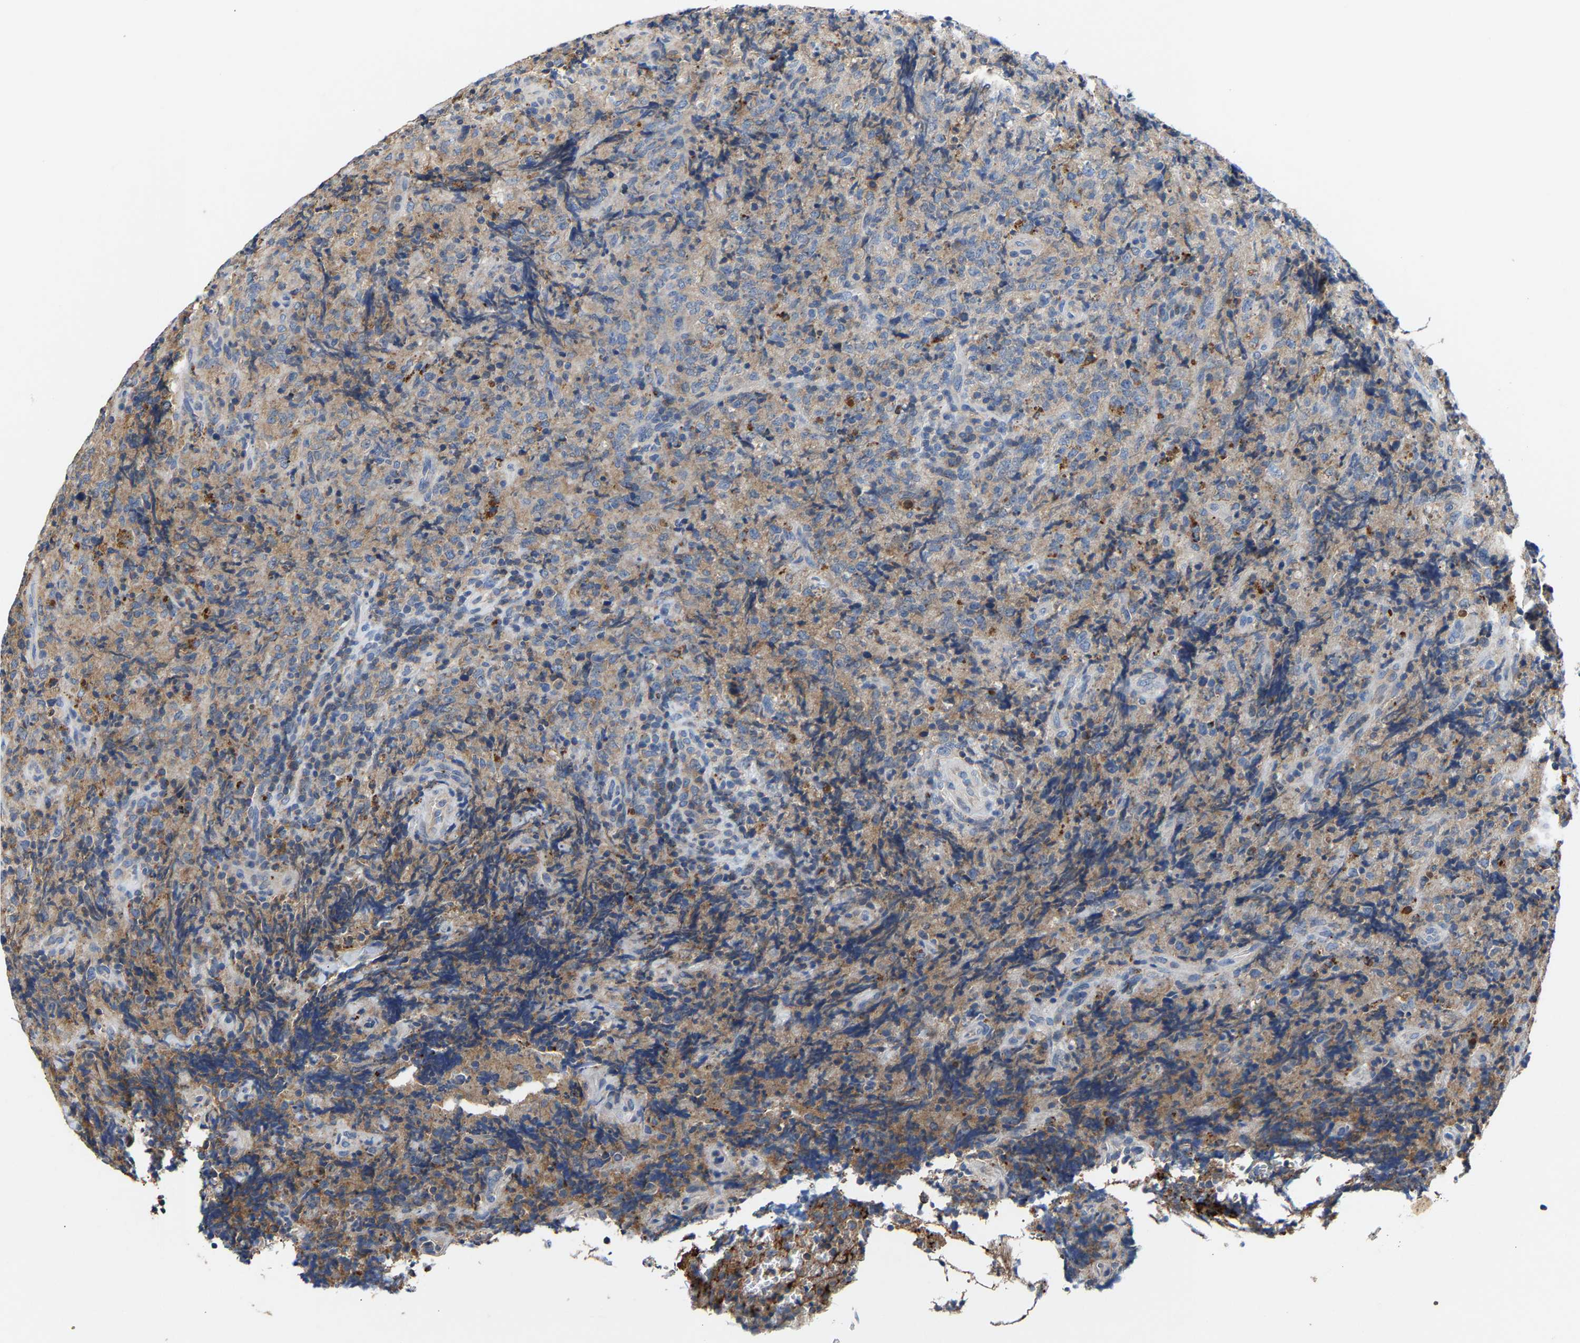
{"staining": {"intensity": "weak", "quantity": "<25%", "location": "cytoplasmic/membranous"}, "tissue": "lymphoma", "cell_type": "Tumor cells", "image_type": "cancer", "snomed": [{"axis": "morphology", "description": "Malignant lymphoma, non-Hodgkin's type, High grade"}, {"axis": "topography", "description": "Tonsil"}], "caption": "Histopathology image shows no protein expression in tumor cells of lymphoma tissue.", "gene": "CCDC171", "patient": {"sex": "female", "age": 36}}